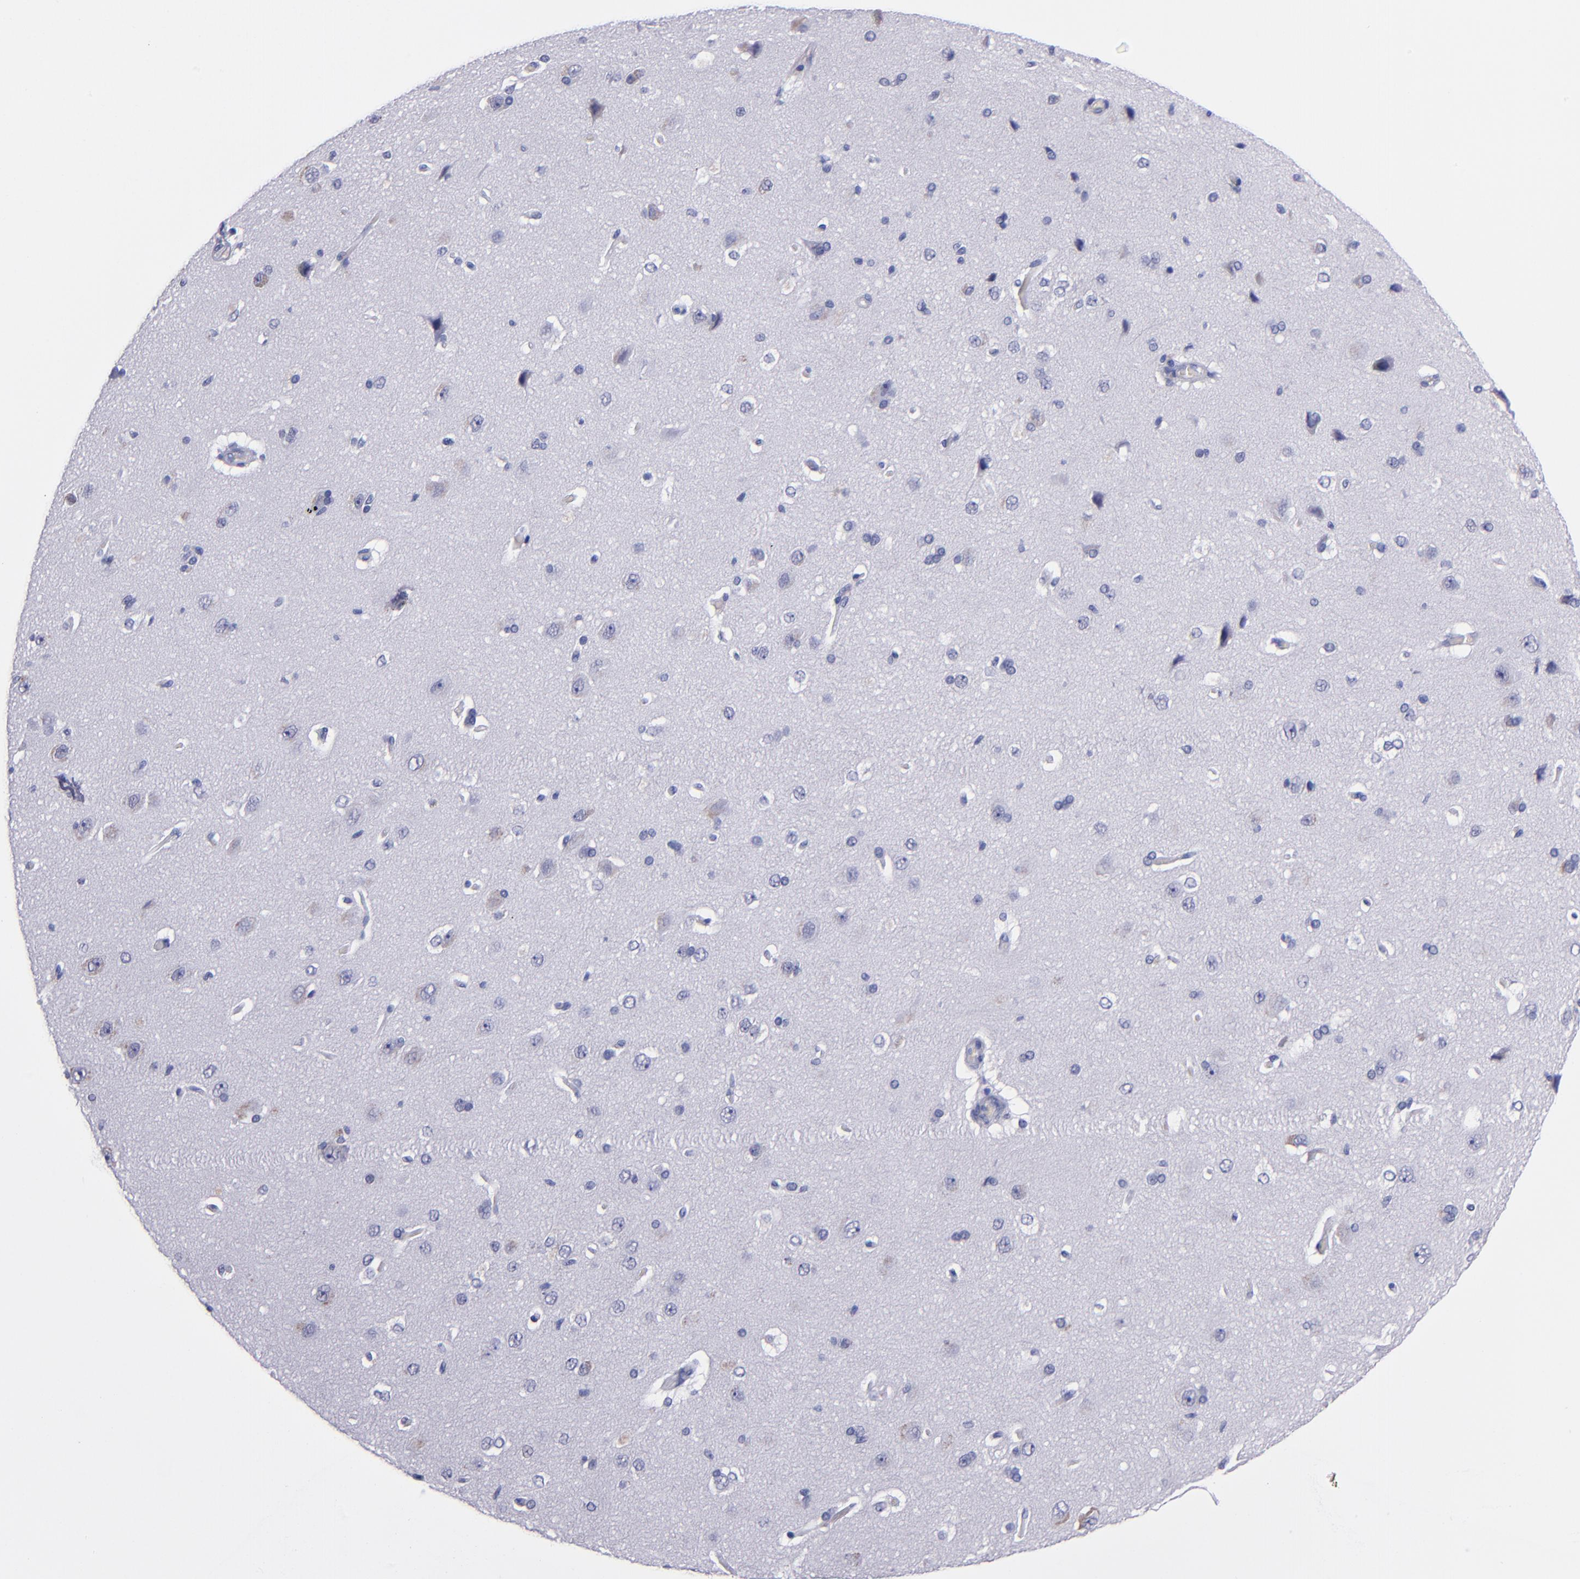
{"staining": {"intensity": "negative", "quantity": "none", "location": "none"}, "tissue": "cerebral cortex", "cell_type": "Endothelial cells", "image_type": "normal", "snomed": [{"axis": "morphology", "description": "Normal tissue, NOS"}, {"axis": "topography", "description": "Cerebral cortex"}], "caption": "Immunohistochemical staining of benign human cerebral cortex exhibits no significant expression in endothelial cells. (DAB (3,3'-diaminobenzidine) immunohistochemistry (IHC), high magnification).", "gene": "HNF1B", "patient": {"sex": "female", "age": 45}}